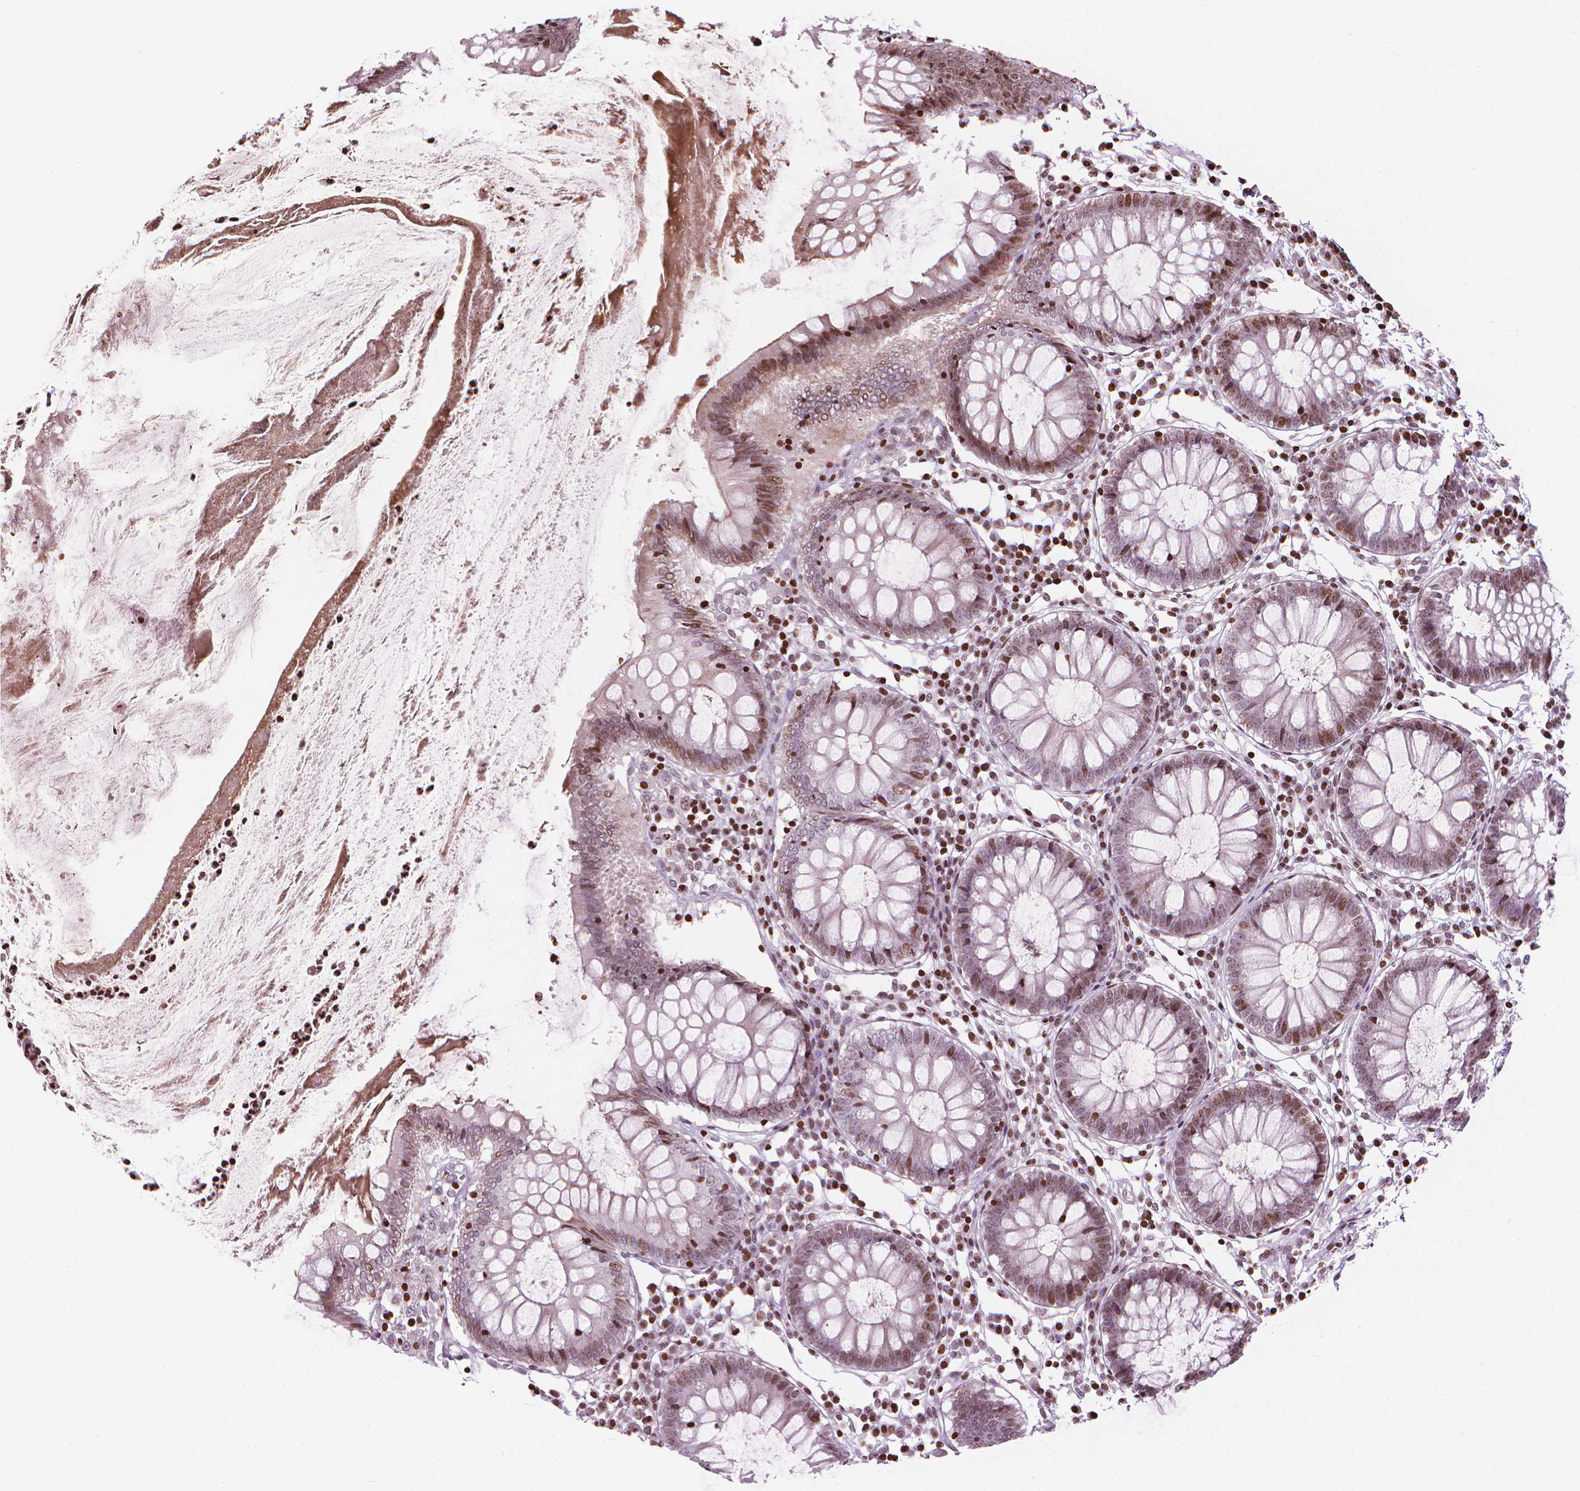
{"staining": {"intensity": "moderate", "quantity": ">75%", "location": "nuclear"}, "tissue": "colon", "cell_type": "Endothelial cells", "image_type": "normal", "snomed": [{"axis": "morphology", "description": "Normal tissue, NOS"}, {"axis": "morphology", "description": "Adenocarcinoma, NOS"}, {"axis": "topography", "description": "Colon"}], "caption": "Human colon stained with a brown dye demonstrates moderate nuclear positive staining in approximately >75% of endothelial cells.", "gene": "PIP4K2A", "patient": {"sex": "male", "age": 83}}